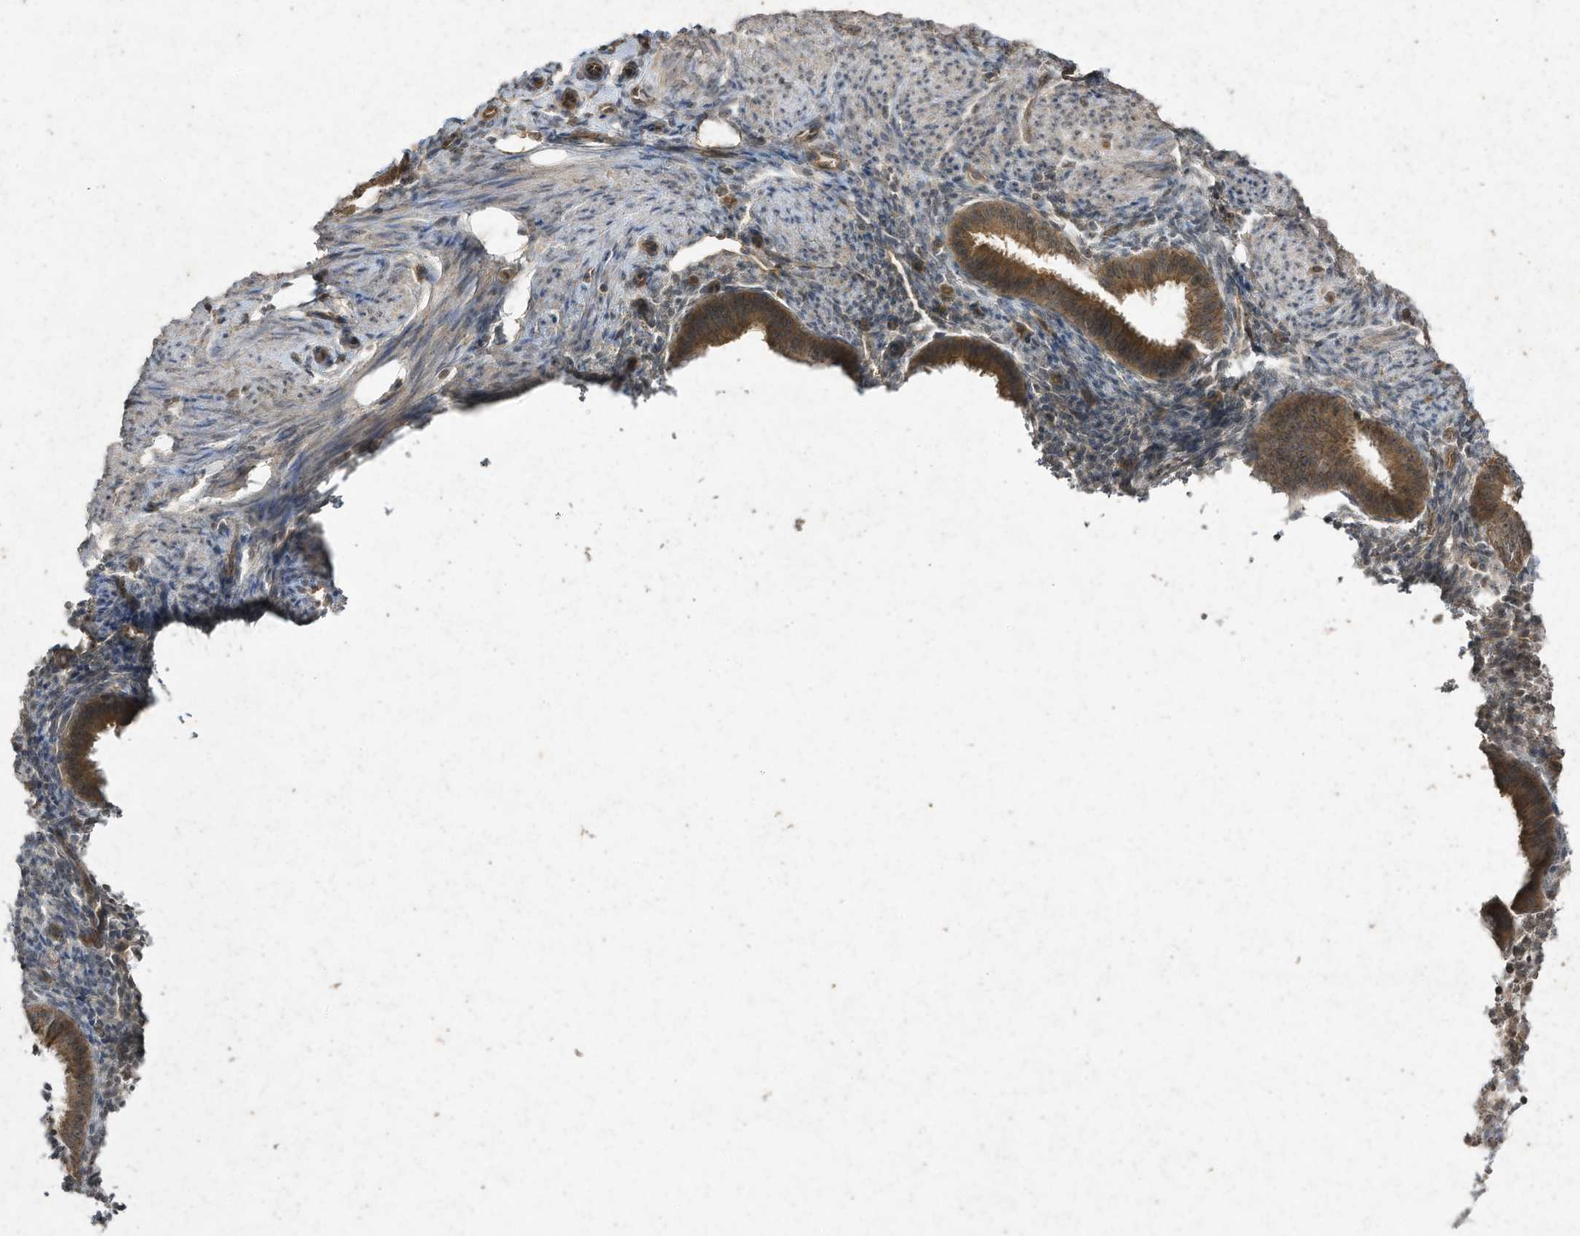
{"staining": {"intensity": "weak", "quantity": "<25%", "location": "cytoplasmic/membranous"}, "tissue": "endometrium", "cell_type": "Cells in endometrial stroma", "image_type": "normal", "snomed": [{"axis": "morphology", "description": "Normal tissue, NOS"}, {"axis": "topography", "description": "Uterus"}, {"axis": "topography", "description": "Endometrium"}], "caption": "DAB immunohistochemical staining of unremarkable endometrium shows no significant positivity in cells in endometrial stroma.", "gene": "MATN2", "patient": {"sex": "female", "age": 48}}